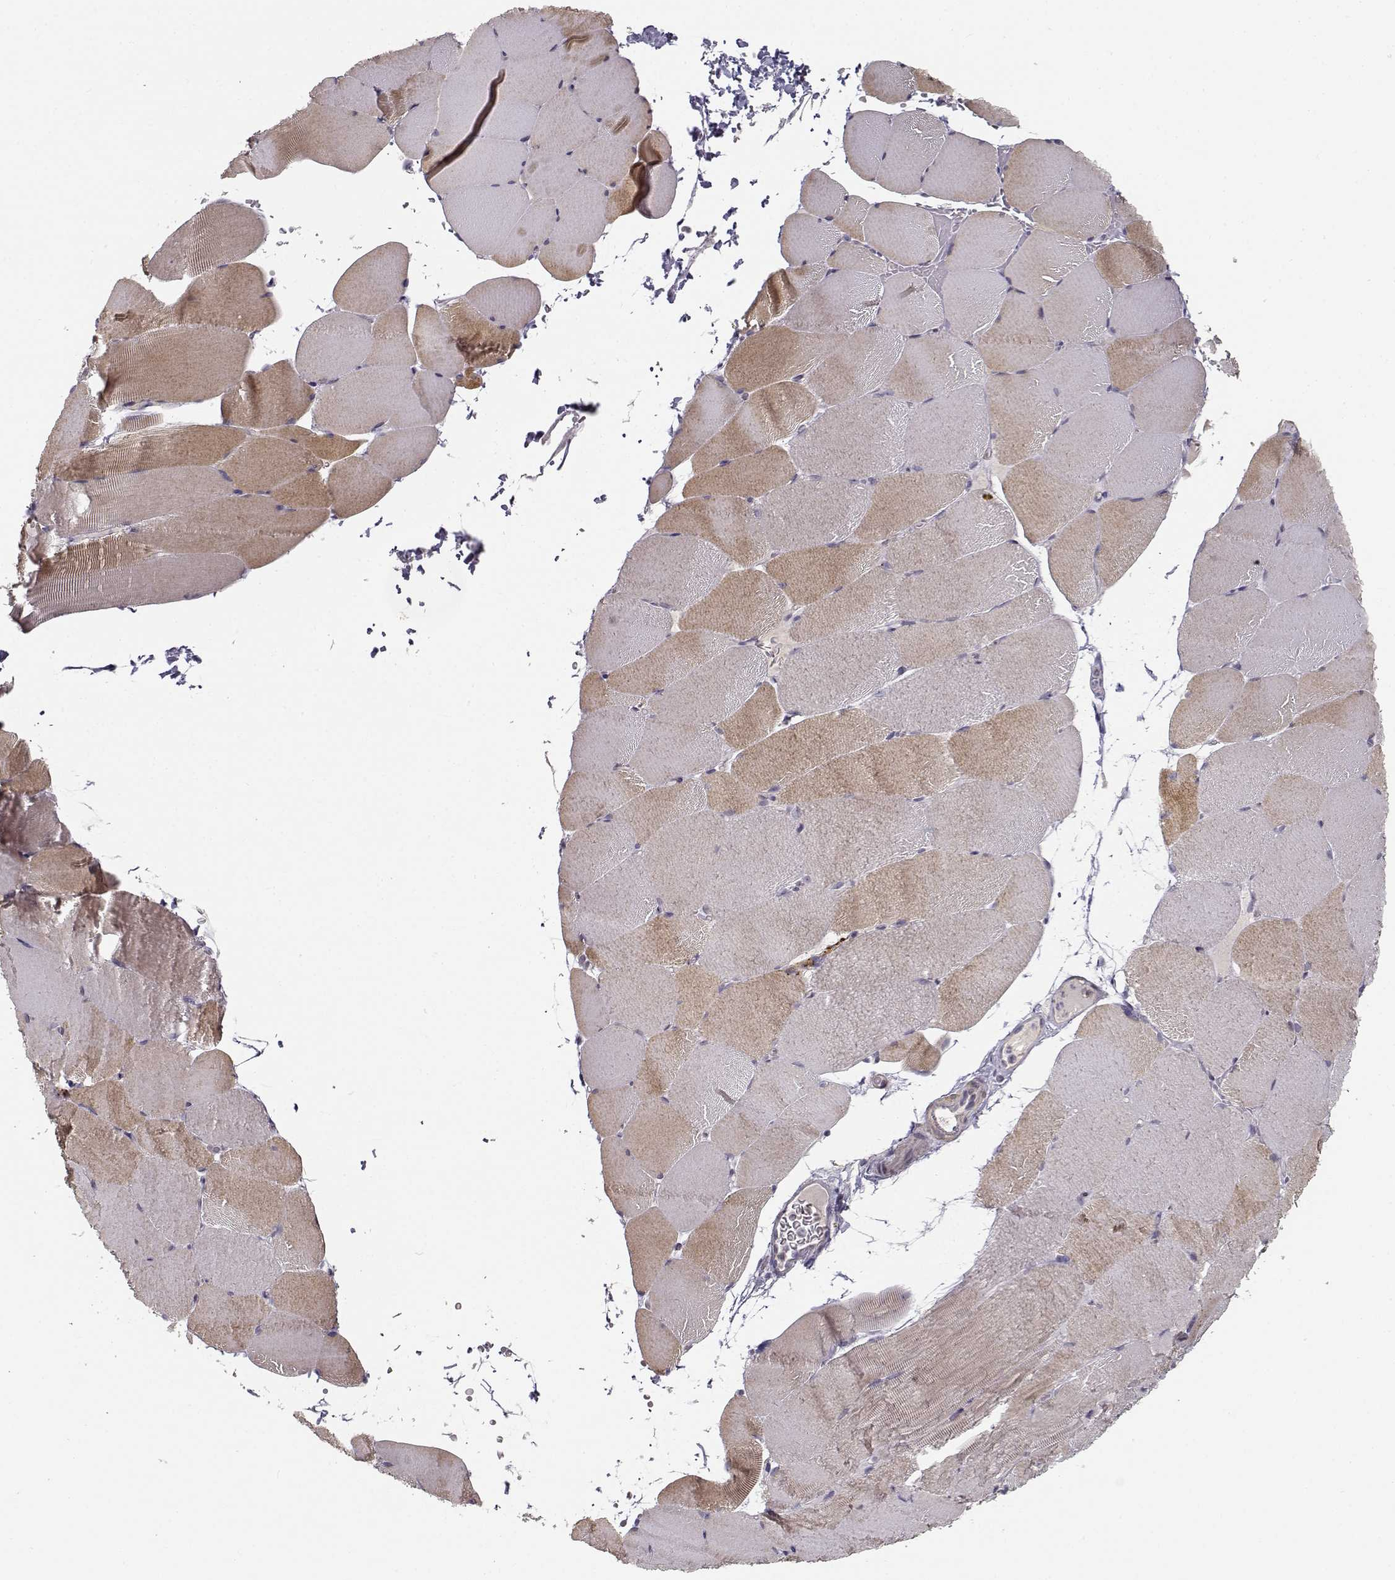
{"staining": {"intensity": "weak", "quantity": "25%-75%", "location": "cytoplasmic/membranous"}, "tissue": "skeletal muscle", "cell_type": "Myocytes", "image_type": "normal", "snomed": [{"axis": "morphology", "description": "Normal tissue, NOS"}, {"axis": "topography", "description": "Skeletal muscle"}], "caption": "Immunohistochemistry image of benign skeletal muscle stained for a protein (brown), which reveals low levels of weak cytoplasmic/membranous expression in approximately 25%-75% of myocytes.", "gene": "RGS9BP", "patient": {"sex": "female", "age": 37}}